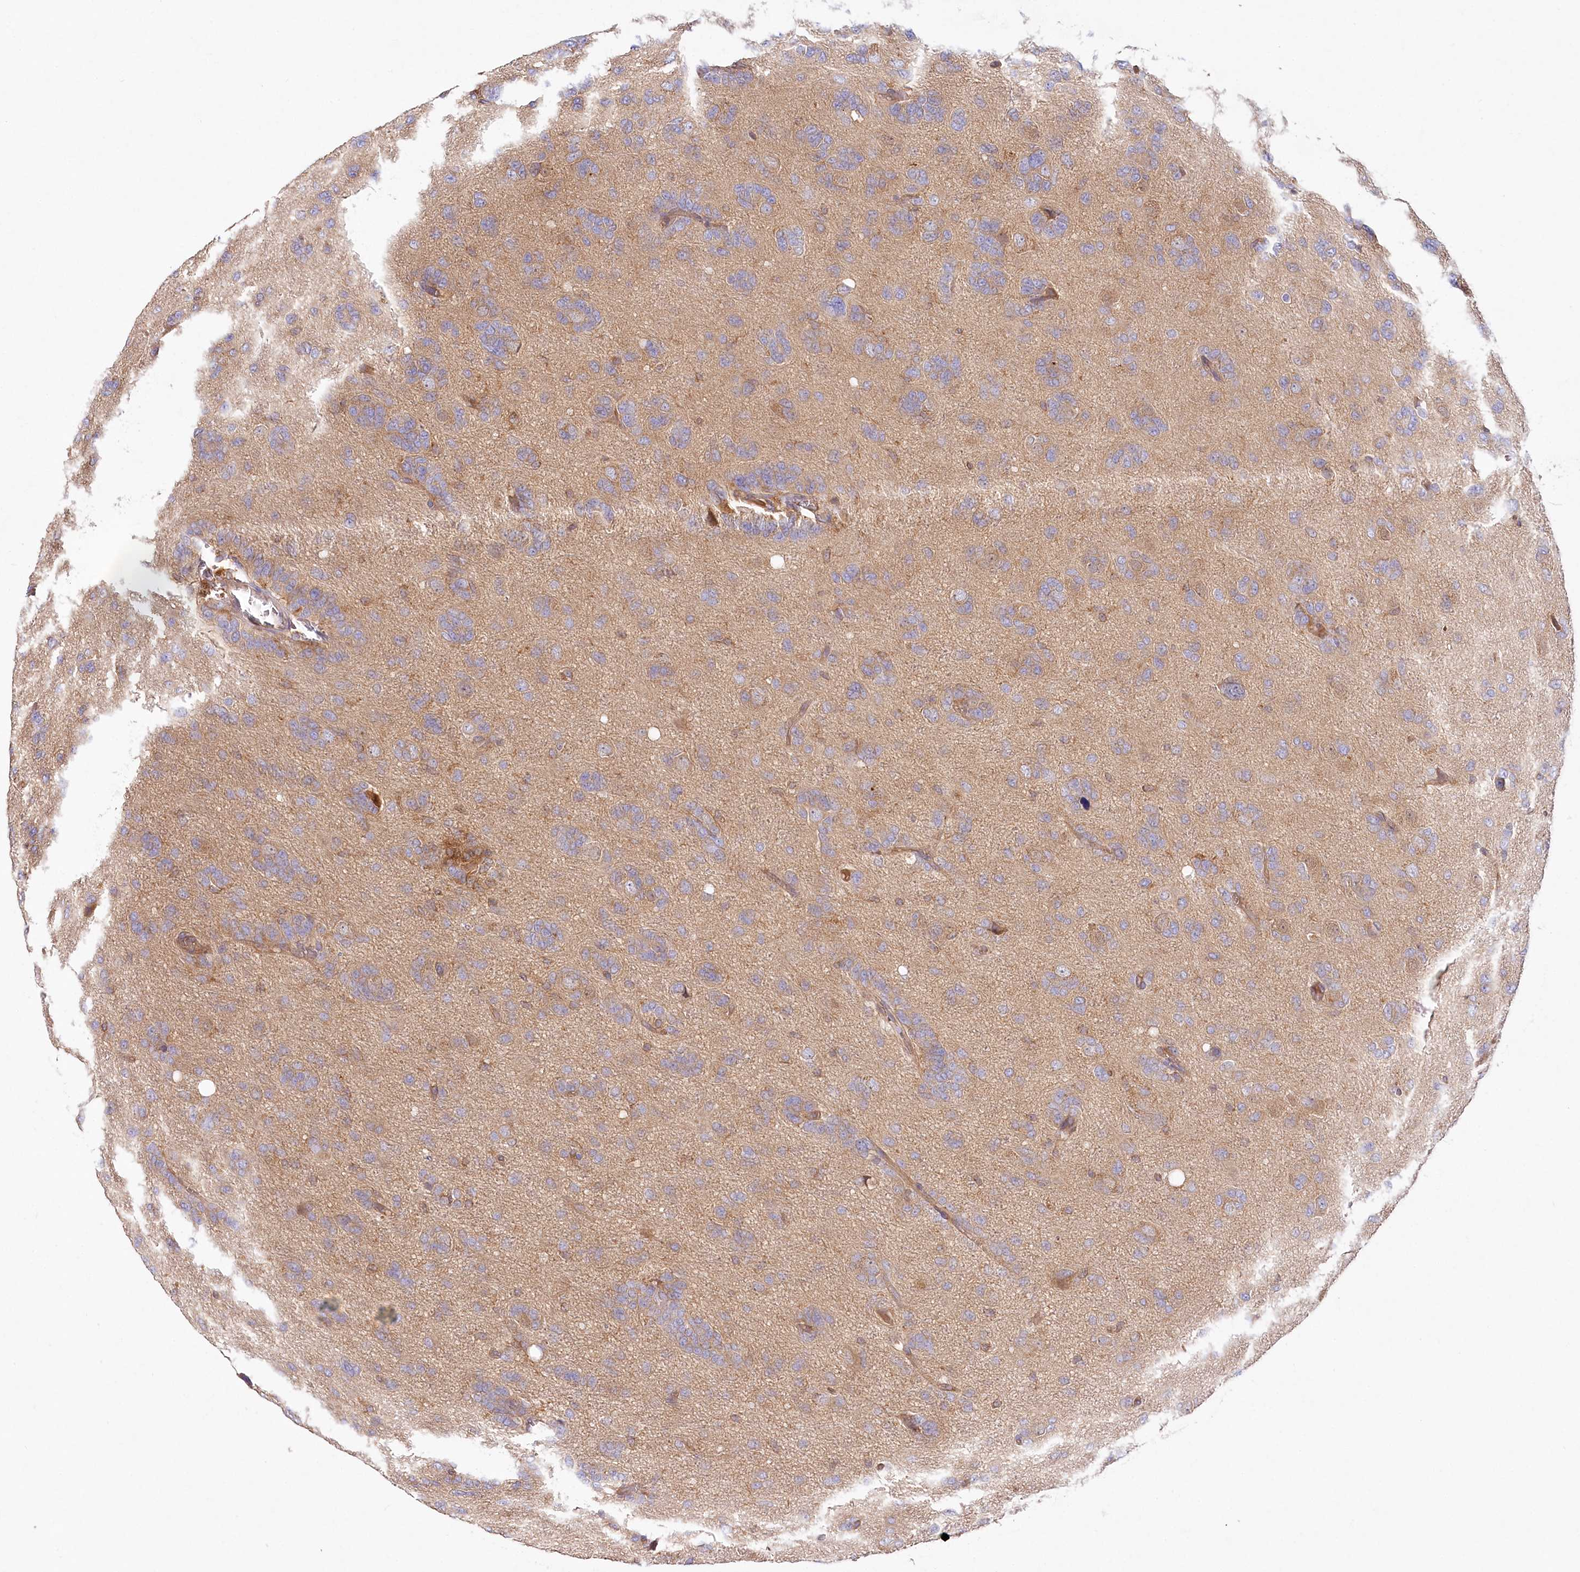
{"staining": {"intensity": "weak", "quantity": "25%-75%", "location": "cytoplasmic/membranous"}, "tissue": "glioma", "cell_type": "Tumor cells", "image_type": "cancer", "snomed": [{"axis": "morphology", "description": "Glioma, malignant, High grade"}, {"axis": "topography", "description": "Brain"}], "caption": "Human glioma stained for a protein (brown) shows weak cytoplasmic/membranous positive positivity in approximately 25%-75% of tumor cells.", "gene": "ABRAXAS2", "patient": {"sex": "female", "age": 59}}